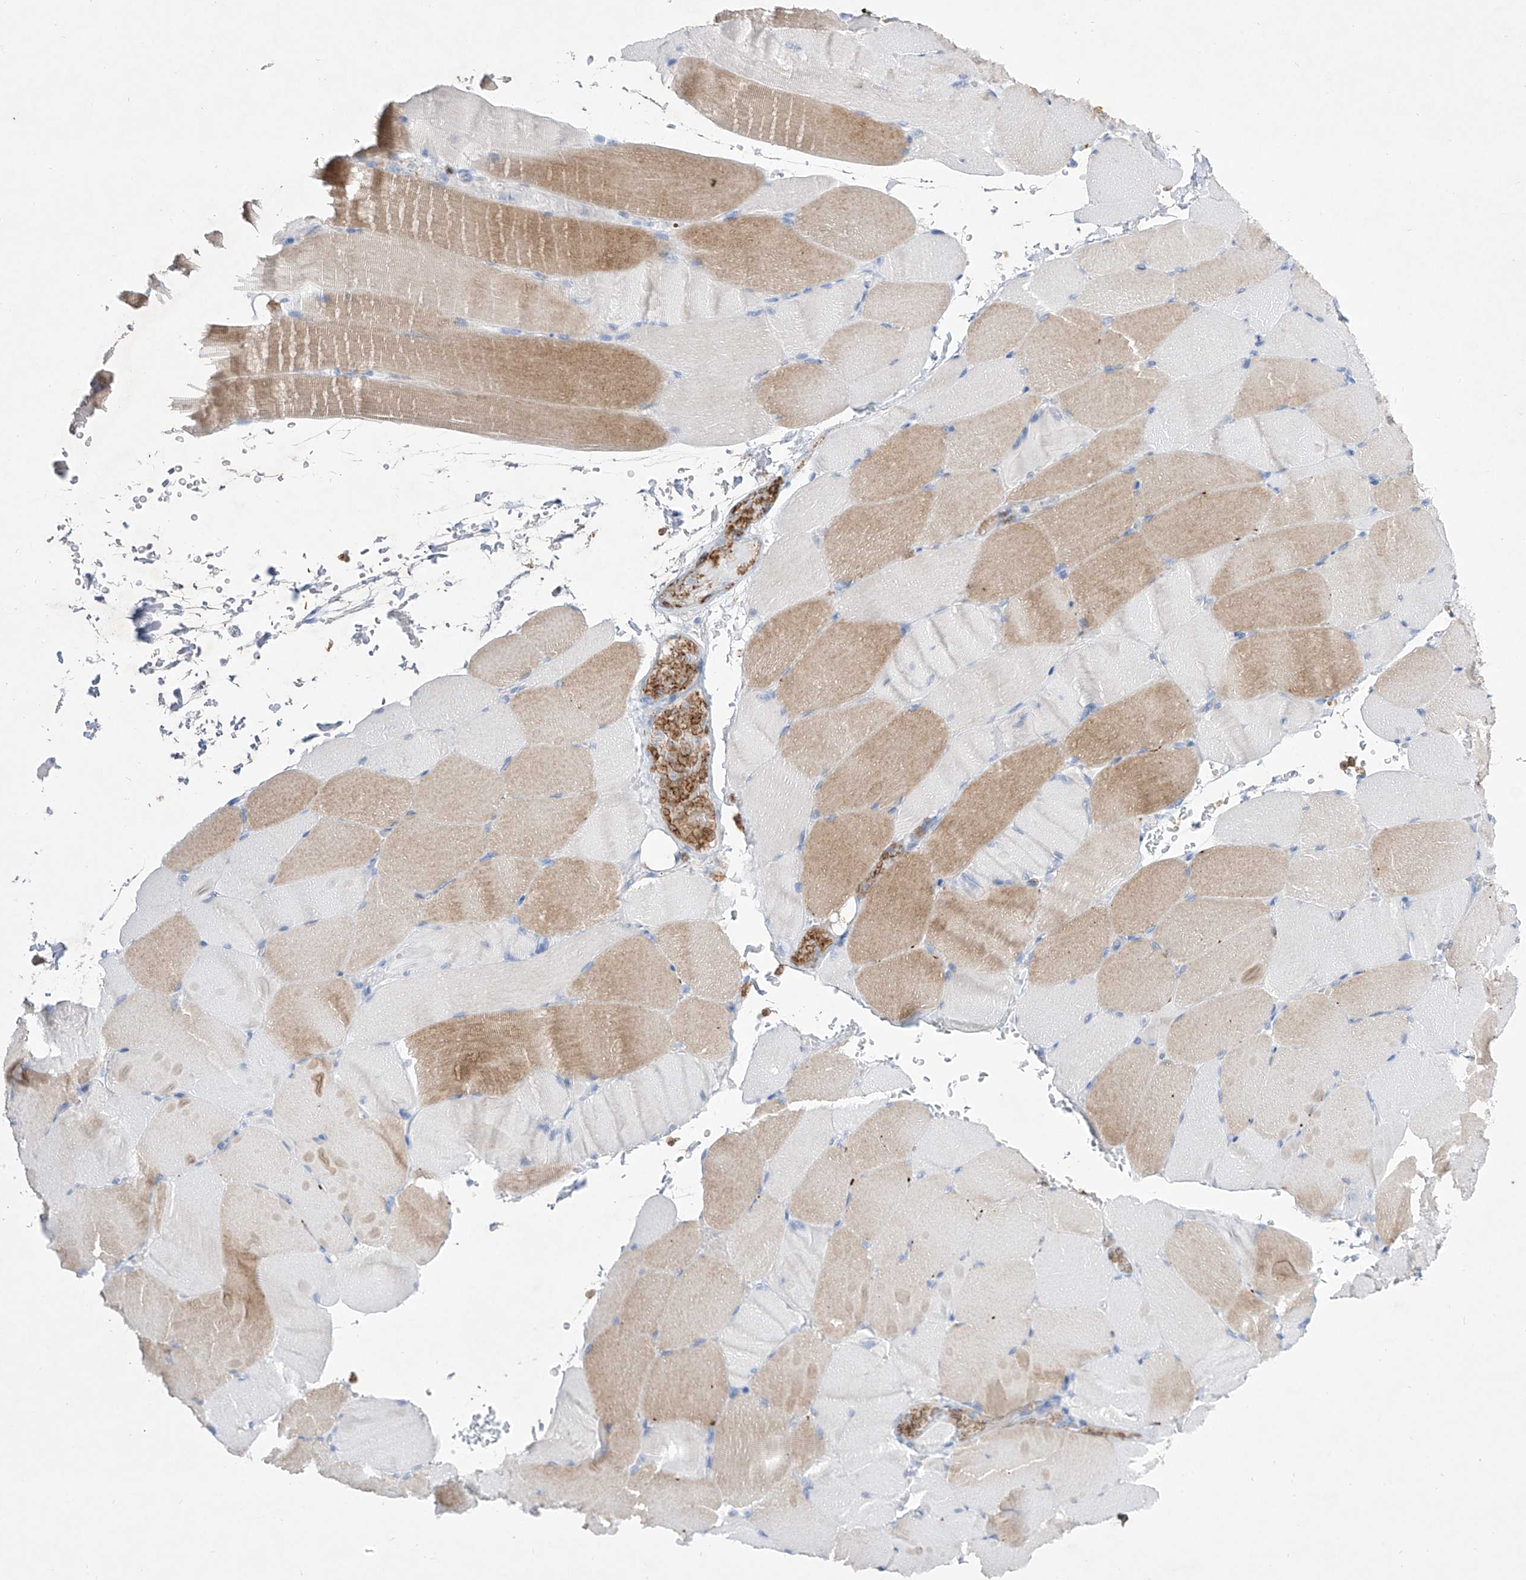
{"staining": {"intensity": "moderate", "quantity": "25%-75%", "location": "cytoplasmic/membranous"}, "tissue": "skeletal muscle", "cell_type": "Myocytes", "image_type": "normal", "snomed": [{"axis": "morphology", "description": "Normal tissue, NOS"}, {"axis": "topography", "description": "Skeletal muscle"}, {"axis": "topography", "description": "Parathyroid gland"}], "caption": "Human skeletal muscle stained for a protein (brown) demonstrates moderate cytoplasmic/membranous positive staining in about 25%-75% of myocytes.", "gene": "TM7SF2", "patient": {"sex": "female", "age": 37}}